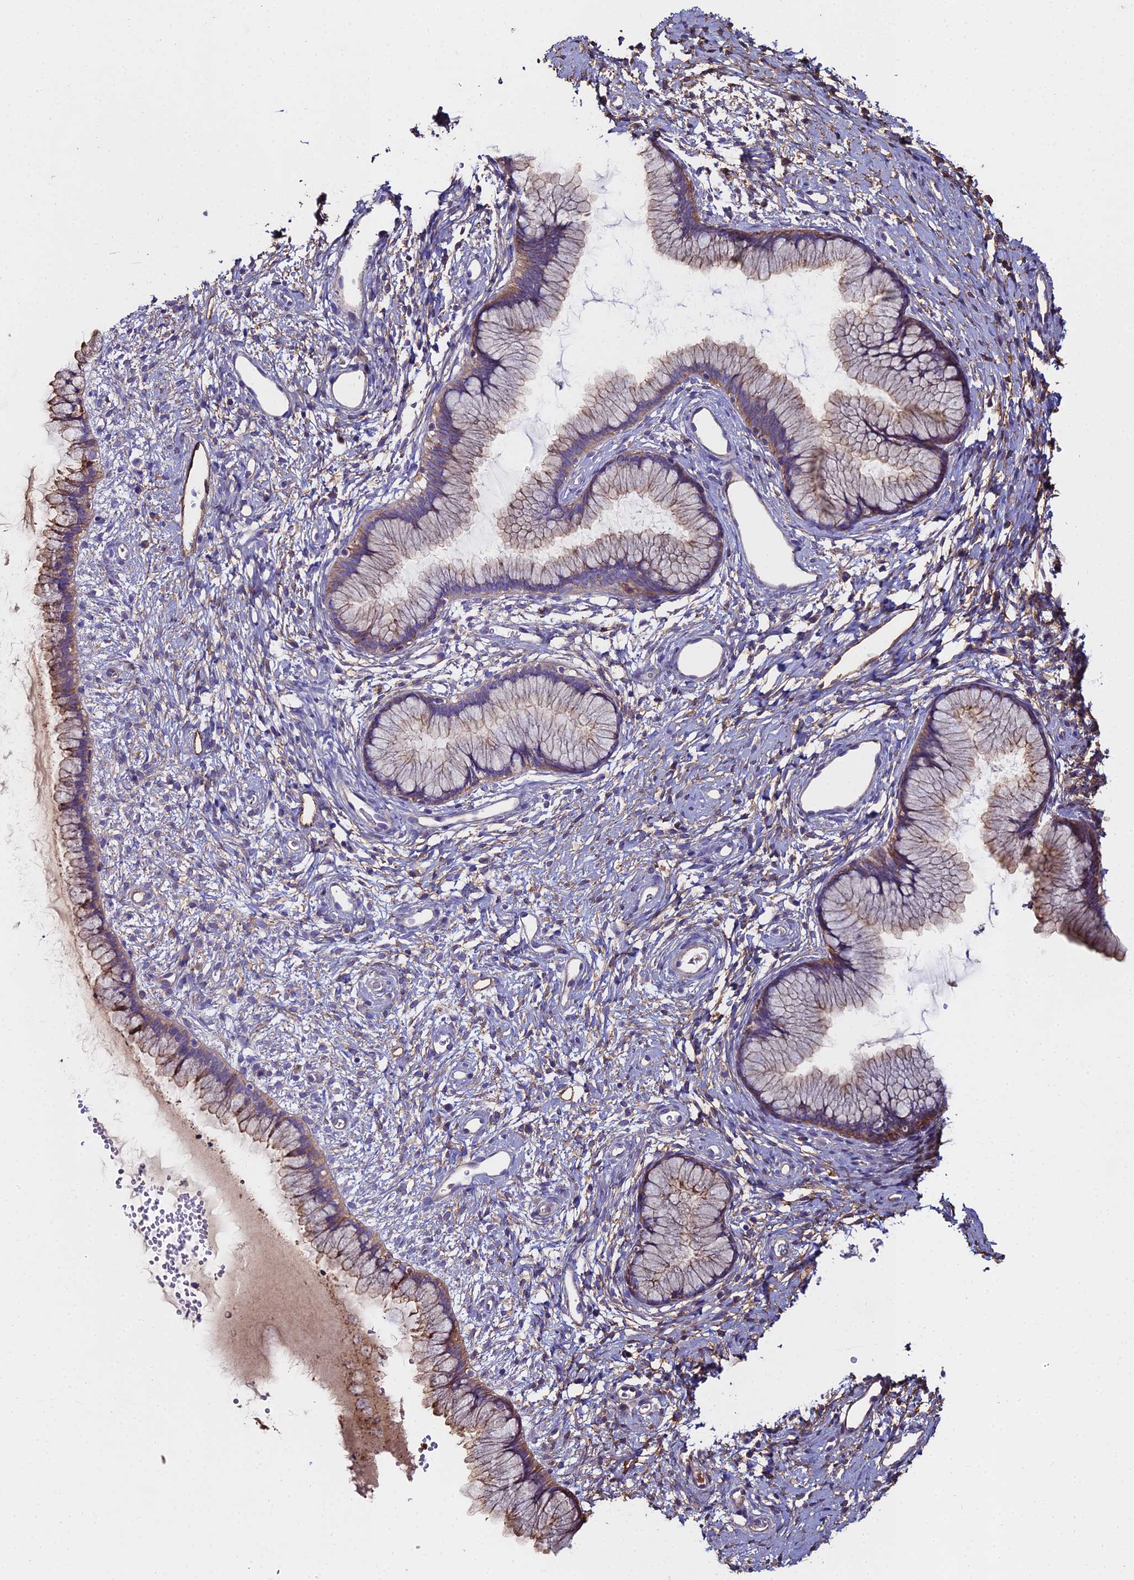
{"staining": {"intensity": "weak", "quantity": "25%-75%", "location": "cytoplasmic/membranous"}, "tissue": "cervix", "cell_type": "Glandular cells", "image_type": "normal", "snomed": [{"axis": "morphology", "description": "Normal tissue, NOS"}, {"axis": "topography", "description": "Cervix"}], "caption": "Glandular cells reveal weak cytoplasmic/membranous staining in about 25%-75% of cells in normal cervix.", "gene": "C6", "patient": {"sex": "female", "age": 42}}